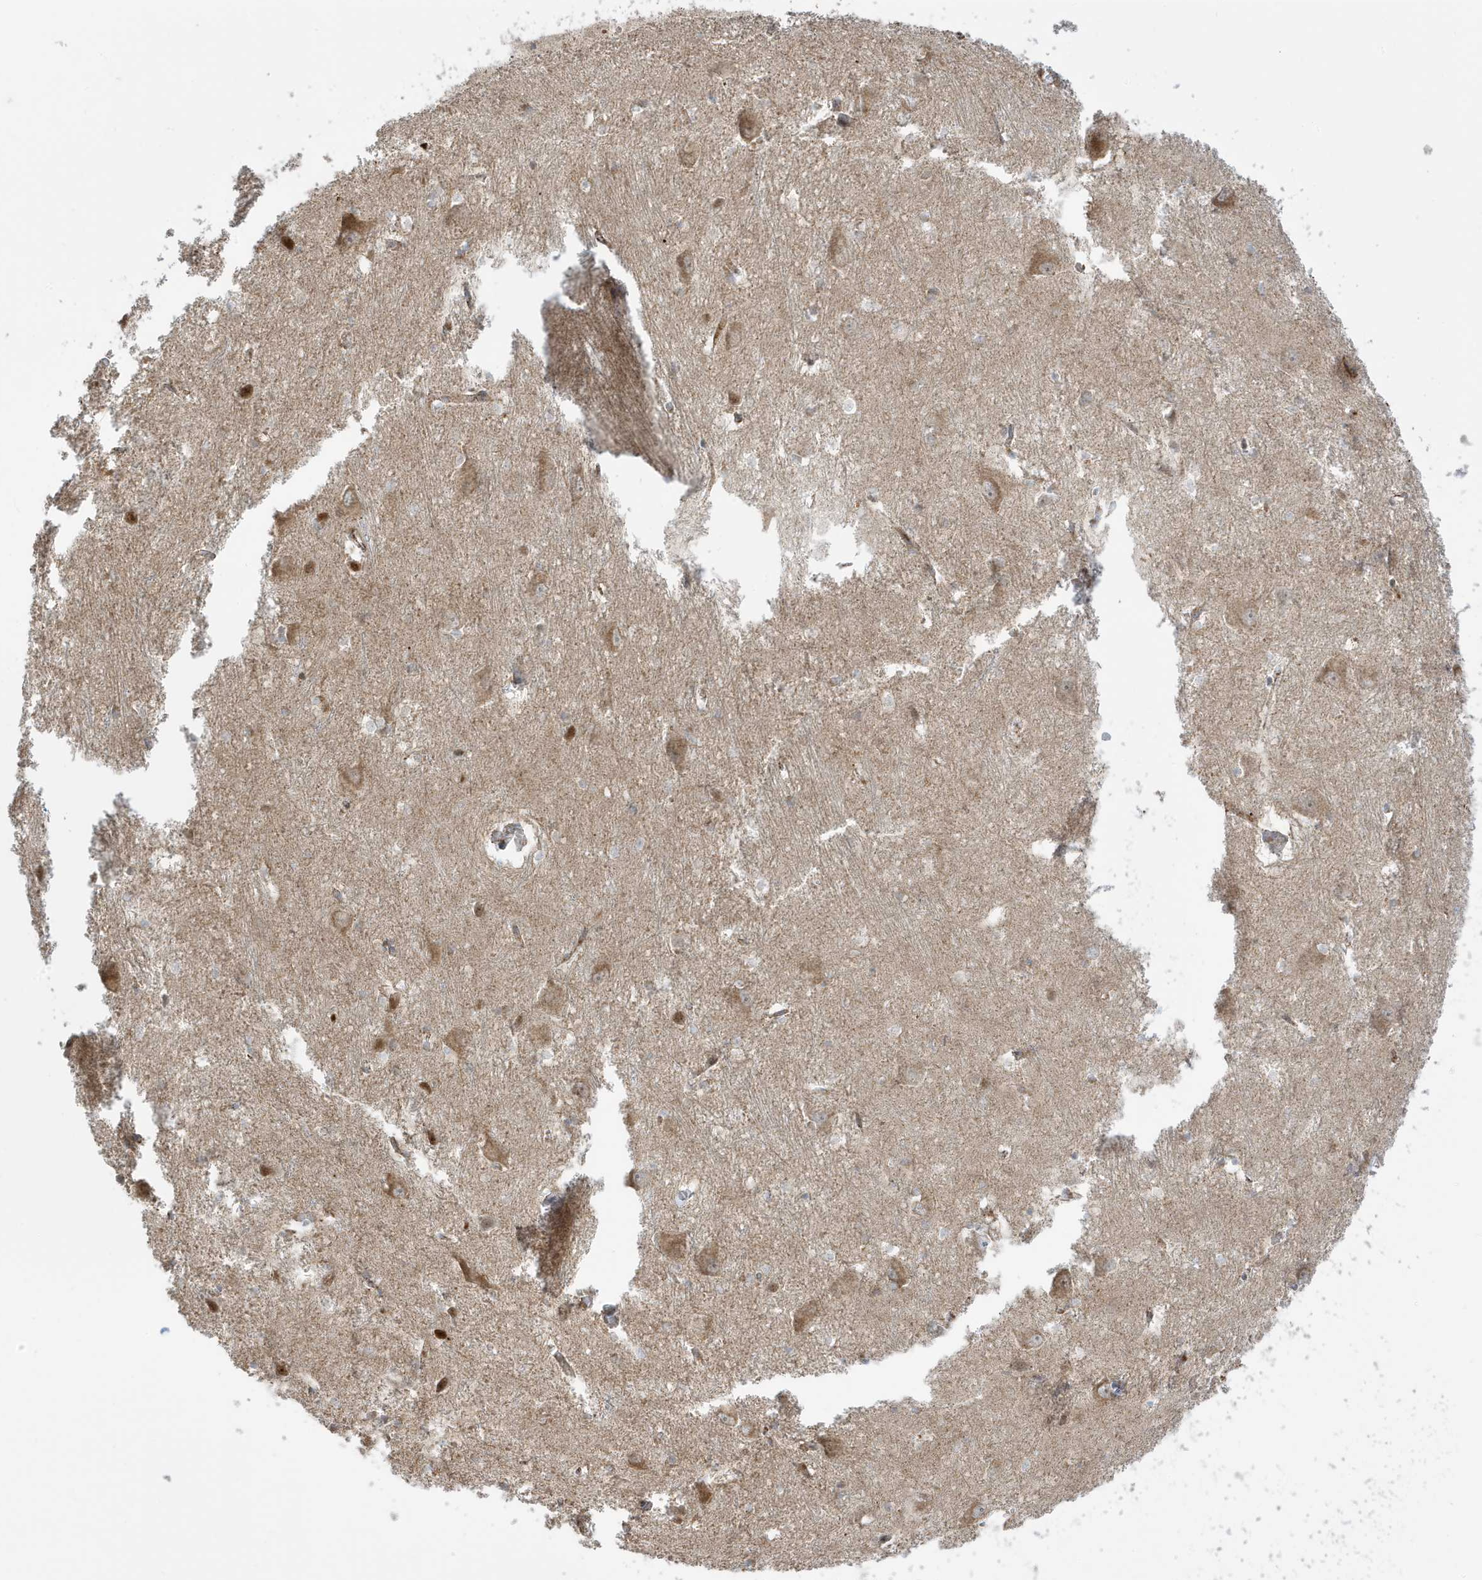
{"staining": {"intensity": "moderate", "quantity": "<25%", "location": "cytoplasmic/membranous"}, "tissue": "caudate", "cell_type": "Glial cells", "image_type": "normal", "snomed": [{"axis": "morphology", "description": "Normal tissue, NOS"}, {"axis": "topography", "description": "Lateral ventricle wall"}], "caption": "IHC micrograph of normal caudate: human caudate stained using IHC displays low levels of moderate protein expression localized specifically in the cytoplasmic/membranous of glial cells, appearing as a cytoplasmic/membranous brown color.", "gene": "IFT57", "patient": {"sex": "male", "age": 37}}